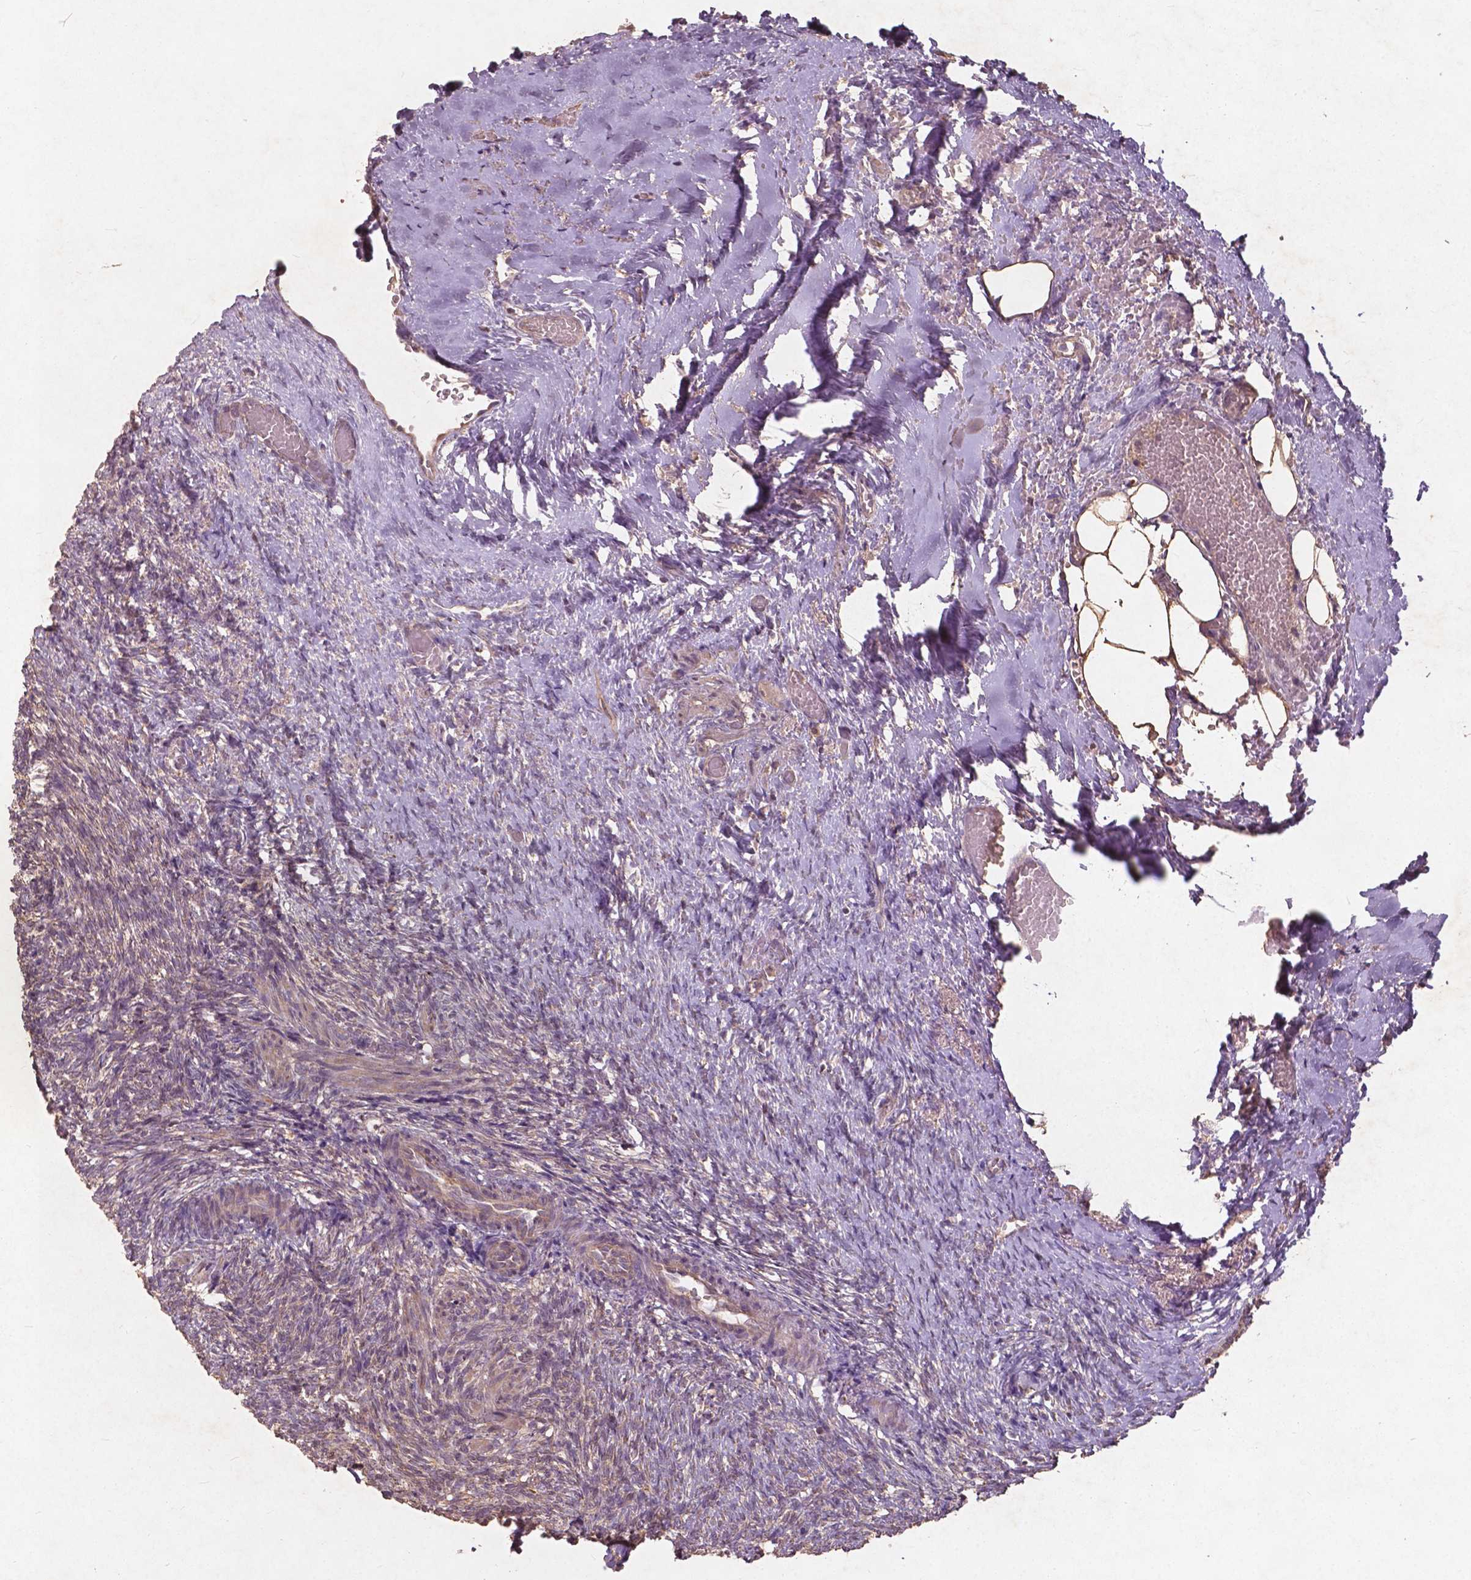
{"staining": {"intensity": "weak", "quantity": ">75%", "location": "cytoplasmic/membranous"}, "tissue": "ovary", "cell_type": "Follicle cells", "image_type": "normal", "snomed": [{"axis": "morphology", "description": "Normal tissue, NOS"}, {"axis": "topography", "description": "Ovary"}], "caption": "A brown stain shows weak cytoplasmic/membranous positivity of a protein in follicle cells of benign human ovary. Immunohistochemistry stains the protein in brown and the nuclei are stained blue.", "gene": "ST6GALNAC5", "patient": {"sex": "female", "age": 46}}